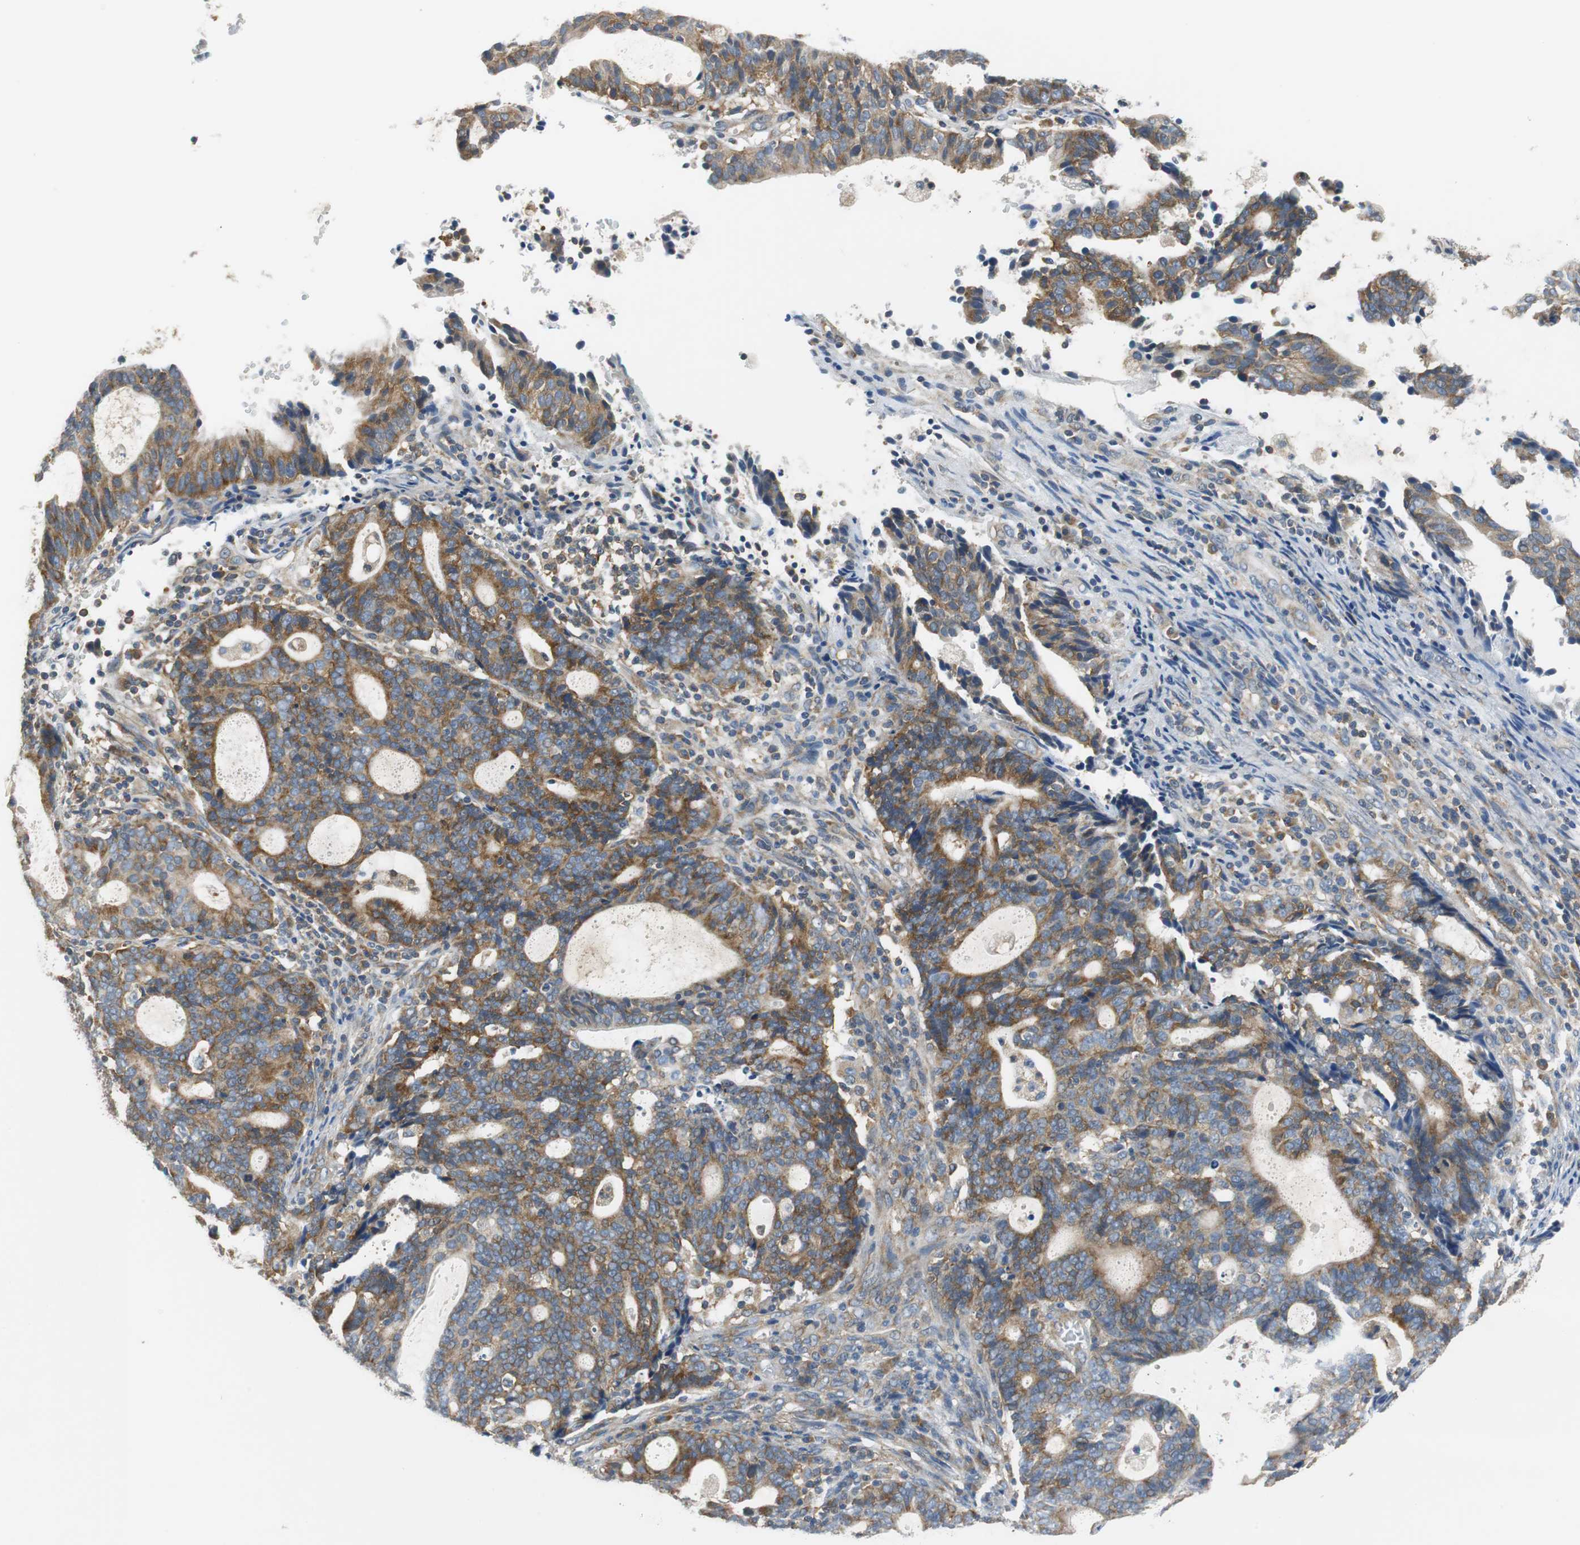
{"staining": {"intensity": "moderate", "quantity": ">75%", "location": "cytoplasmic/membranous"}, "tissue": "endometrial cancer", "cell_type": "Tumor cells", "image_type": "cancer", "snomed": [{"axis": "morphology", "description": "Adenocarcinoma, NOS"}, {"axis": "topography", "description": "Uterus"}], "caption": "Immunohistochemical staining of adenocarcinoma (endometrial) exhibits medium levels of moderate cytoplasmic/membranous staining in about >75% of tumor cells.", "gene": "CNOT3", "patient": {"sex": "female", "age": 83}}